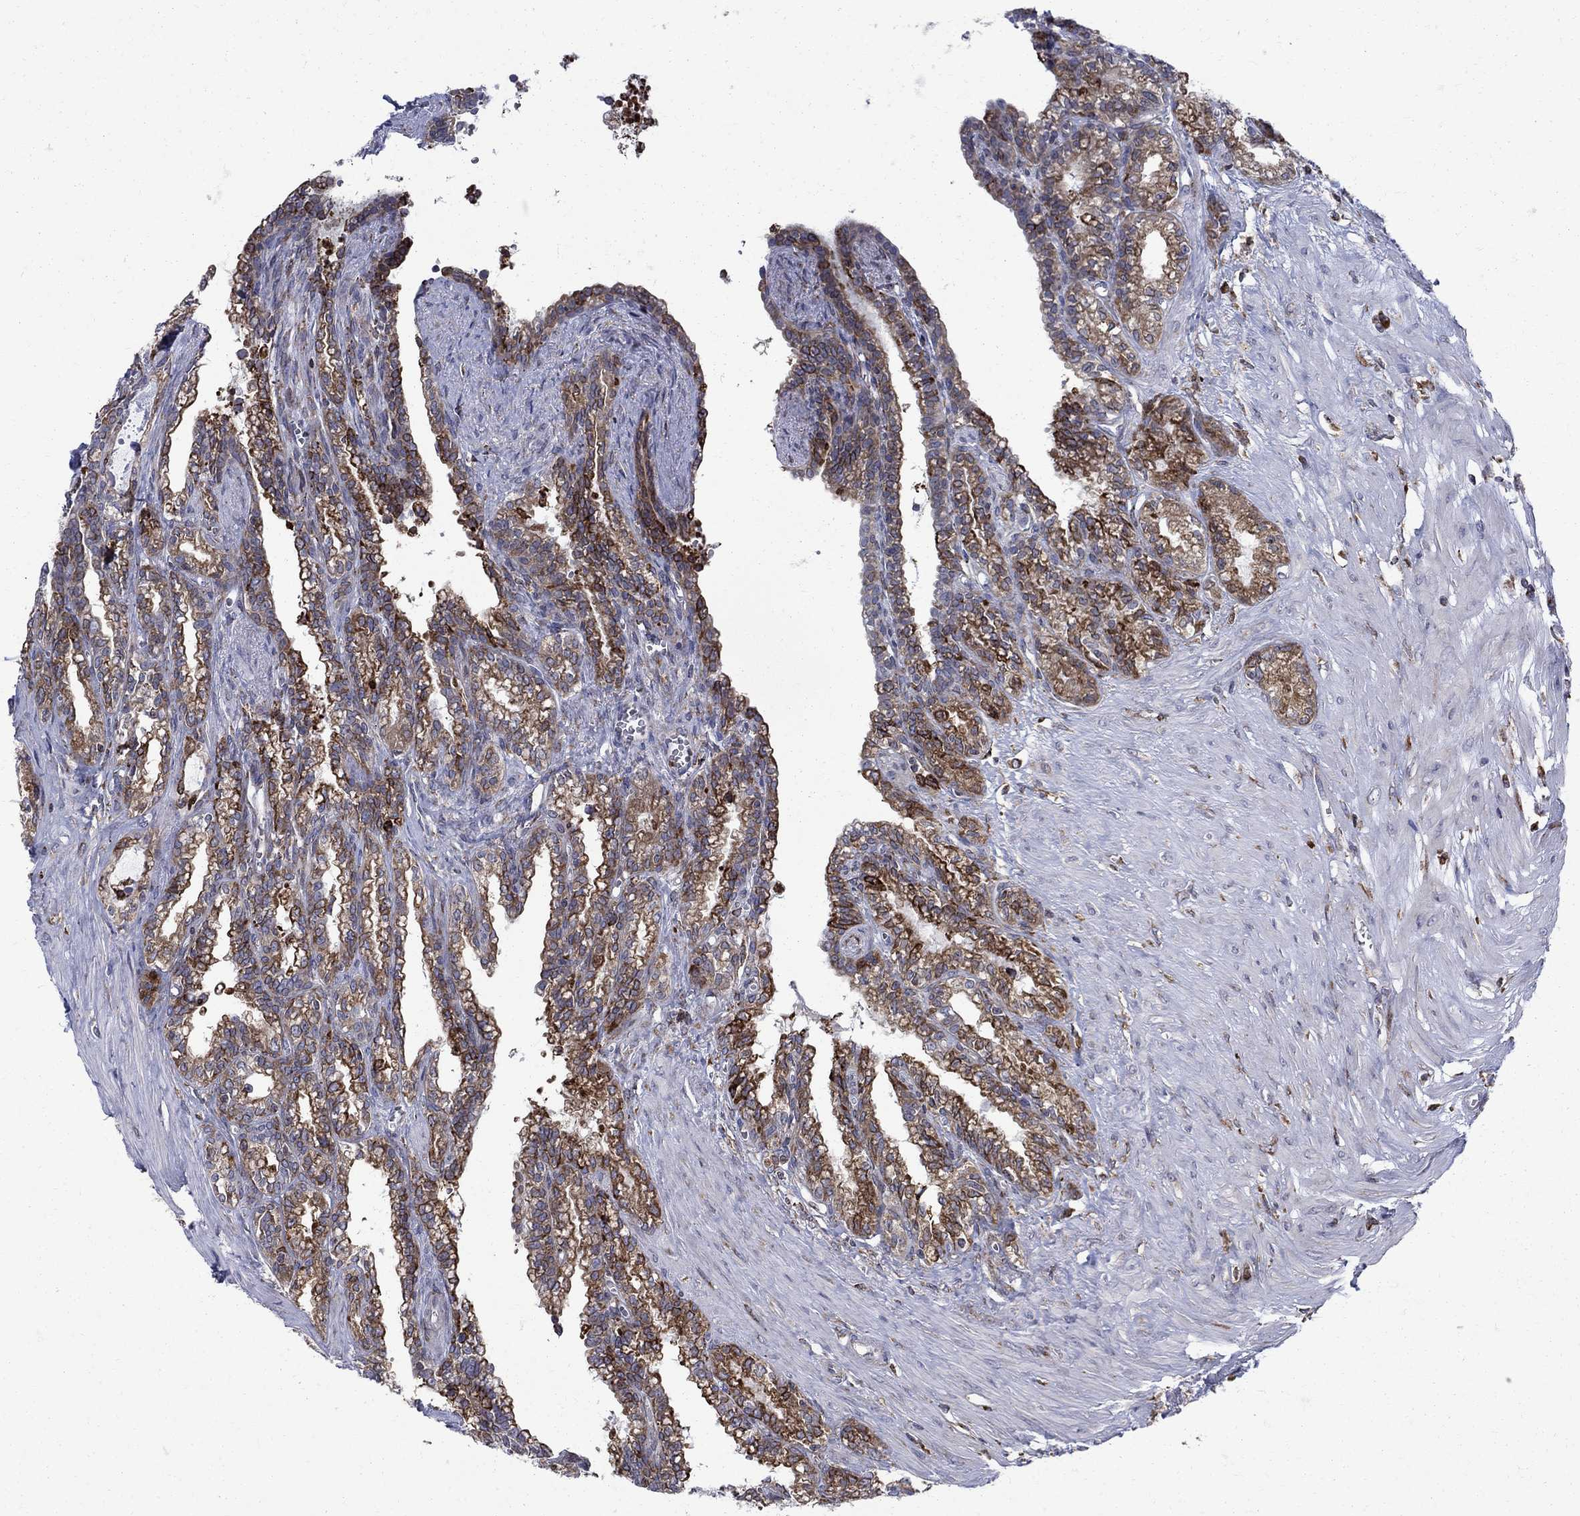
{"staining": {"intensity": "strong", "quantity": "<25%", "location": "cytoplasmic/membranous"}, "tissue": "seminal vesicle", "cell_type": "Glandular cells", "image_type": "normal", "snomed": [{"axis": "morphology", "description": "Normal tissue, NOS"}, {"axis": "morphology", "description": "Urothelial carcinoma, NOS"}, {"axis": "topography", "description": "Urinary bladder"}, {"axis": "topography", "description": "Seminal veicle"}], "caption": "IHC (DAB (3,3'-diaminobenzidine)) staining of normal seminal vesicle exhibits strong cytoplasmic/membranous protein positivity in about <25% of glandular cells.", "gene": "CAB39L", "patient": {"sex": "male", "age": 76}}